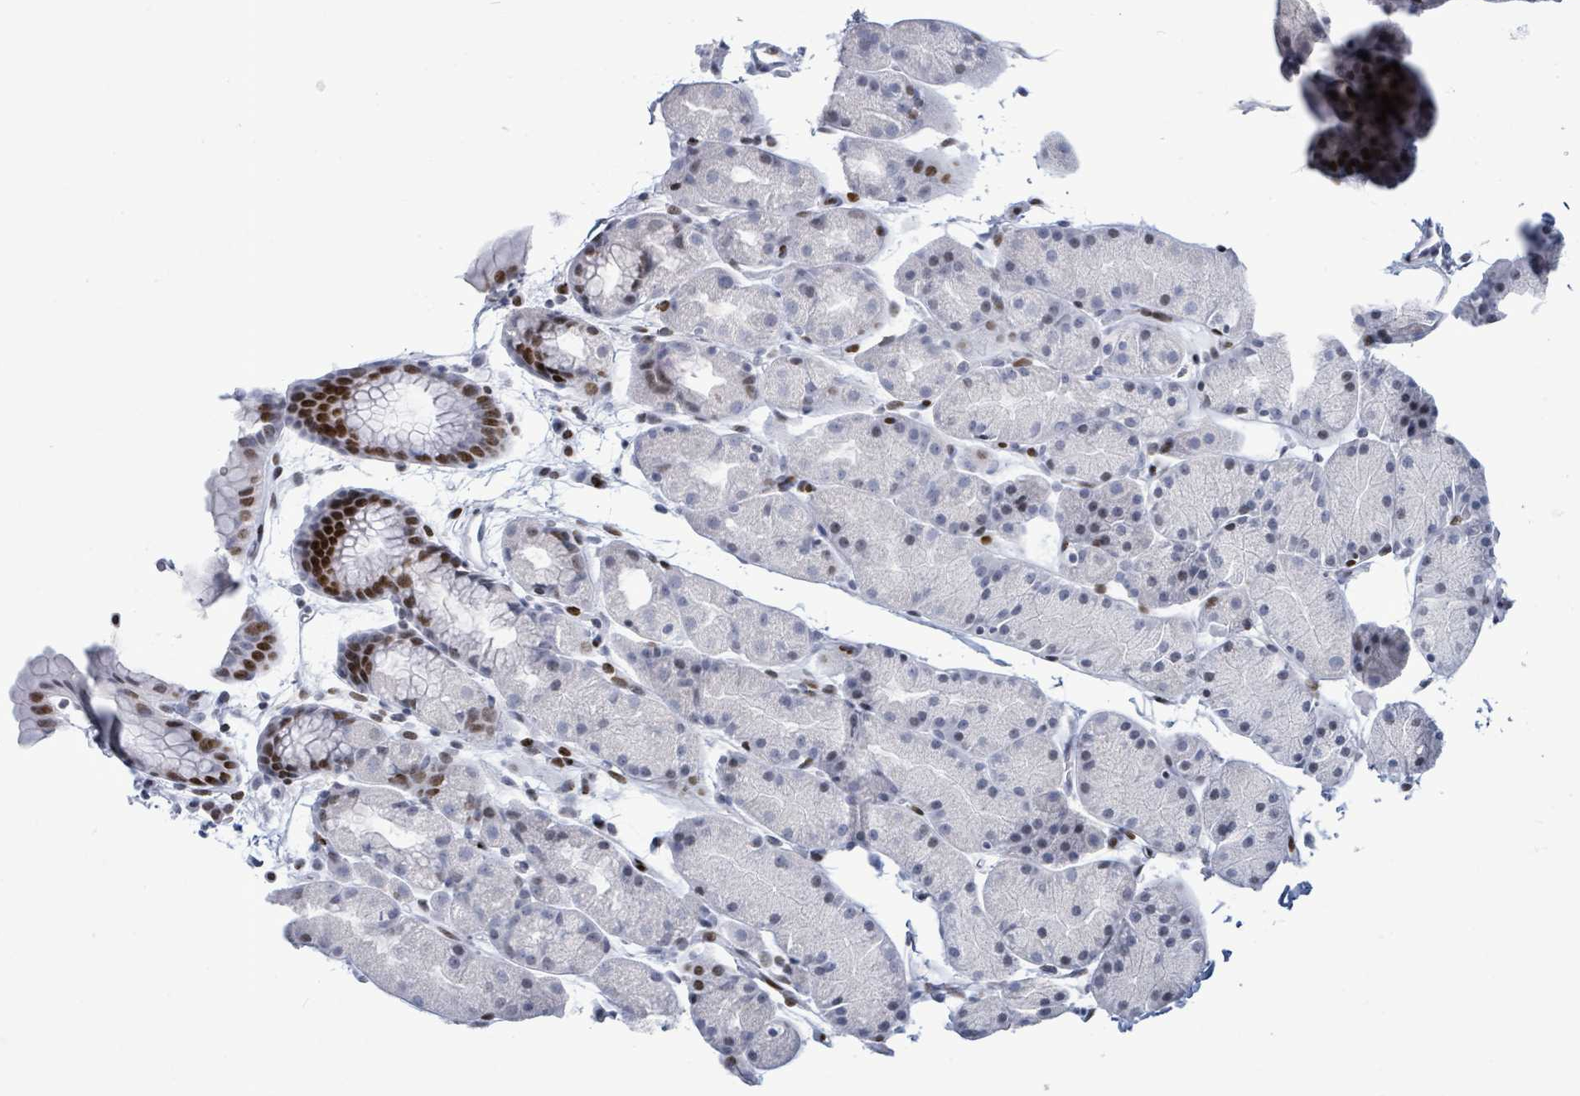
{"staining": {"intensity": "strong", "quantity": "<25%", "location": "nuclear"}, "tissue": "stomach", "cell_type": "Glandular cells", "image_type": "normal", "snomed": [{"axis": "morphology", "description": "Normal tissue, NOS"}, {"axis": "topography", "description": "Stomach, upper"}, {"axis": "topography", "description": "Stomach"}], "caption": "A medium amount of strong nuclear staining is present in approximately <25% of glandular cells in normal stomach.", "gene": "MALL", "patient": {"sex": "male", "age": 47}}